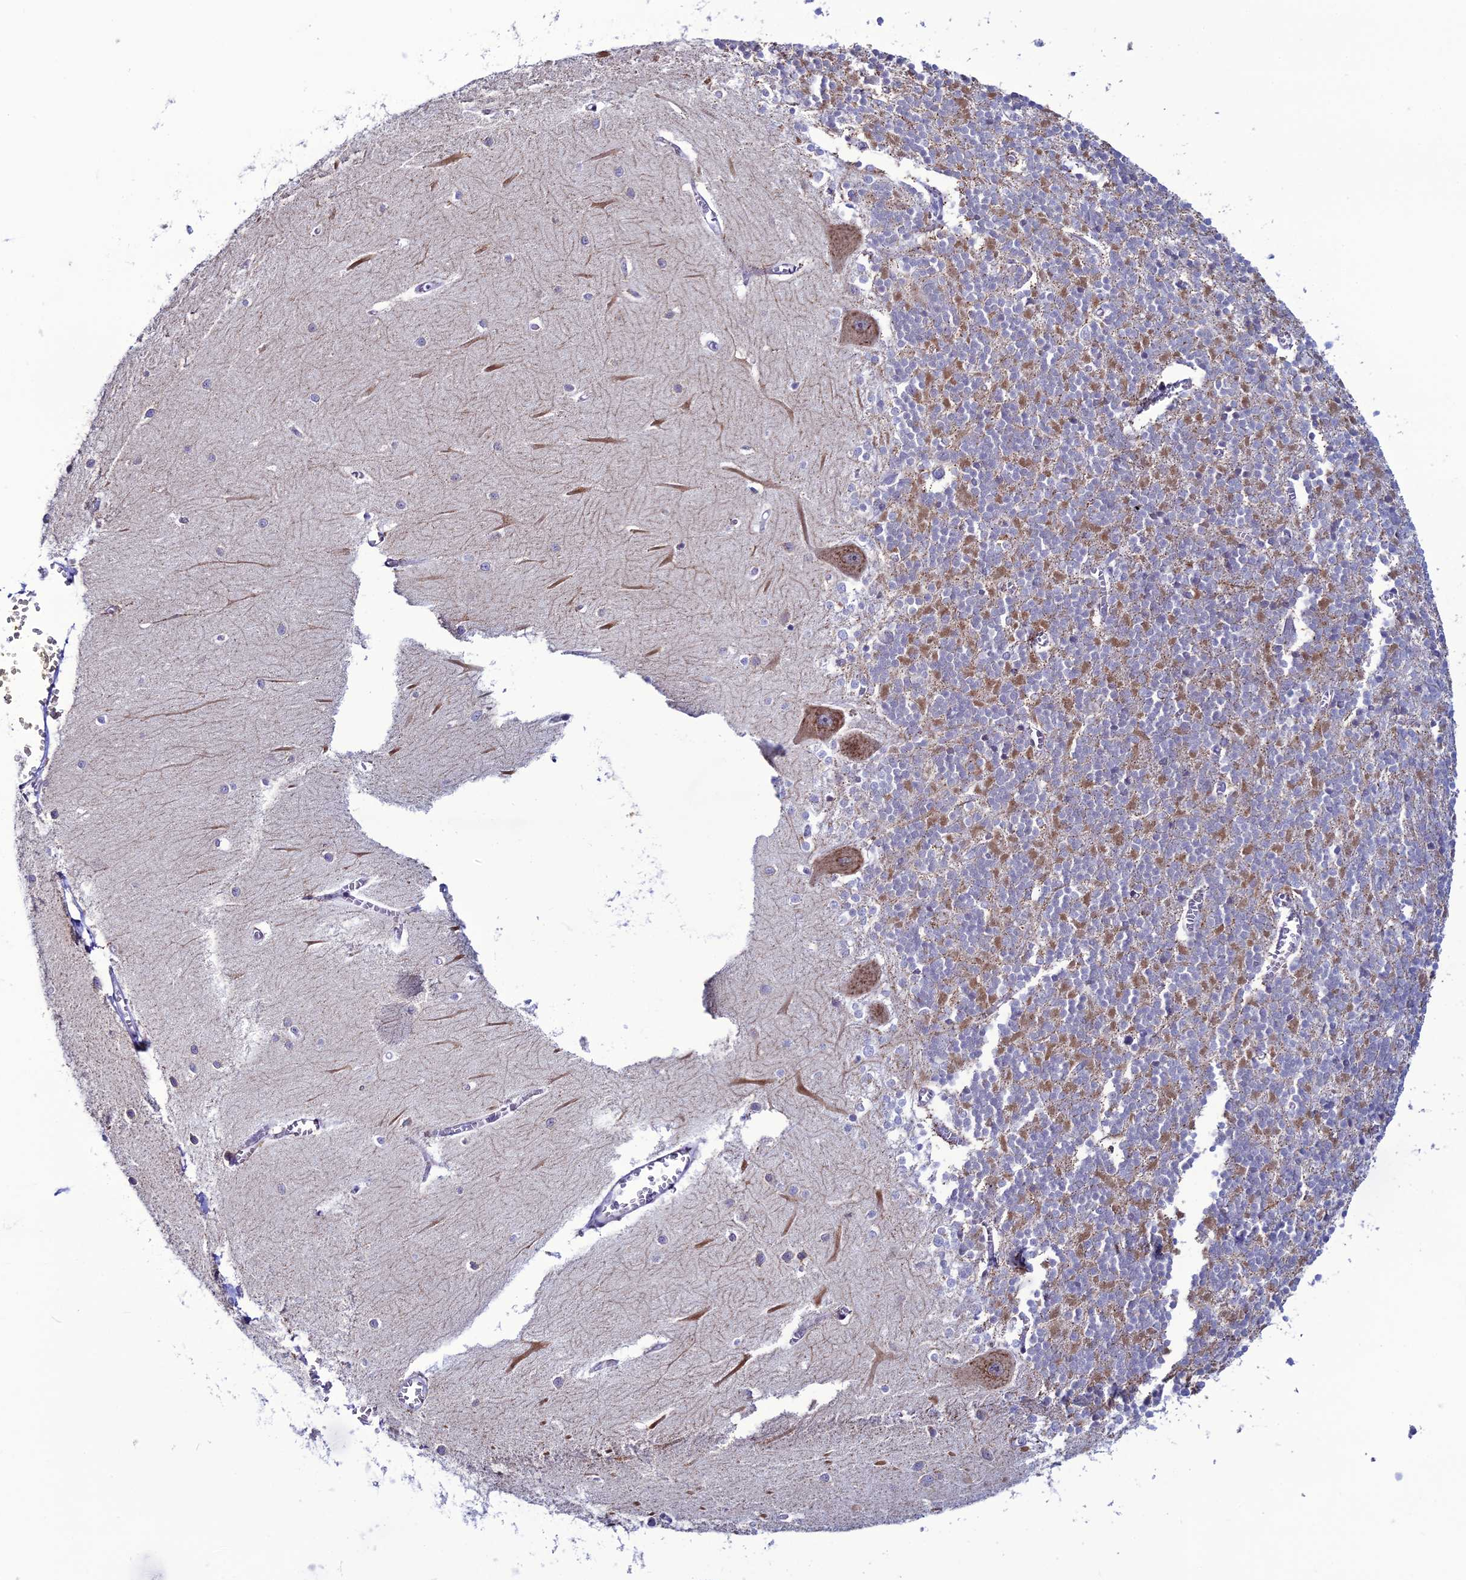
{"staining": {"intensity": "moderate", "quantity": "25%-75%", "location": "cytoplasmic/membranous"}, "tissue": "cerebellum", "cell_type": "Cells in granular layer", "image_type": "normal", "snomed": [{"axis": "morphology", "description": "Normal tissue, NOS"}, {"axis": "topography", "description": "Cerebellum"}], "caption": "Protein expression analysis of normal cerebellum exhibits moderate cytoplasmic/membranous staining in about 25%-75% of cells in granular layer. (Stains: DAB in brown, nuclei in blue, Microscopy: brightfield microscopy at high magnification).", "gene": "CFAP210", "patient": {"sex": "male", "age": 37}}